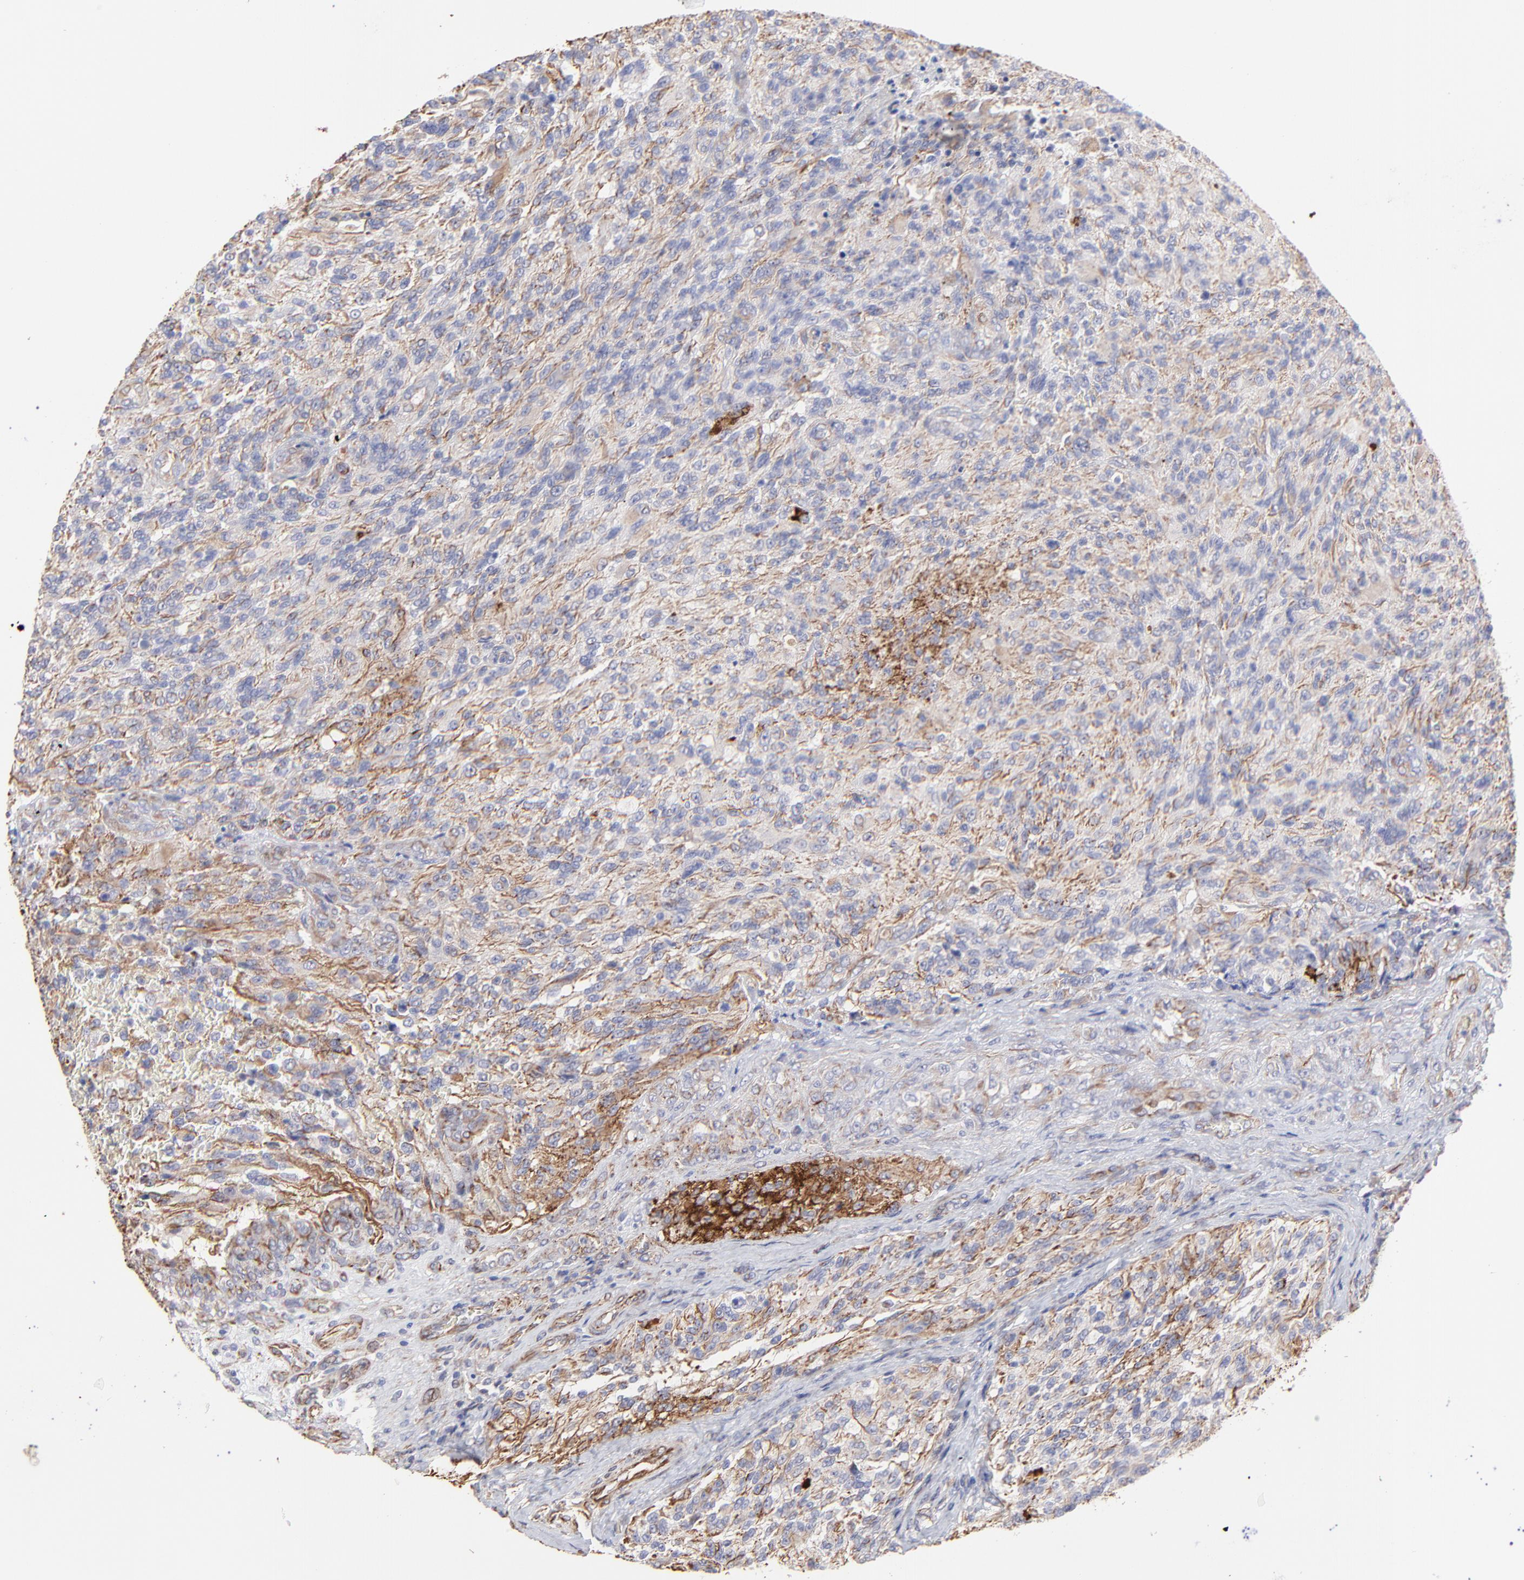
{"staining": {"intensity": "moderate", "quantity": ">75%", "location": "cytoplasmic/membranous"}, "tissue": "glioma", "cell_type": "Tumor cells", "image_type": "cancer", "snomed": [{"axis": "morphology", "description": "Normal tissue, NOS"}, {"axis": "morphology", "description": "Glioma, malignant, High grade"}, {"axis": "topography", "description": "Cerebral cortex"}], "caption": "A micrograph of human malignant high-grade glioma stained for a protein shows moderate cytoplasmic/membranous brown staining in tumor cells. The protein is shown in brown color, while the nuclei are stained blue.", "gene": "COX8C", "patient": {"sex": "male", "age": 56}}